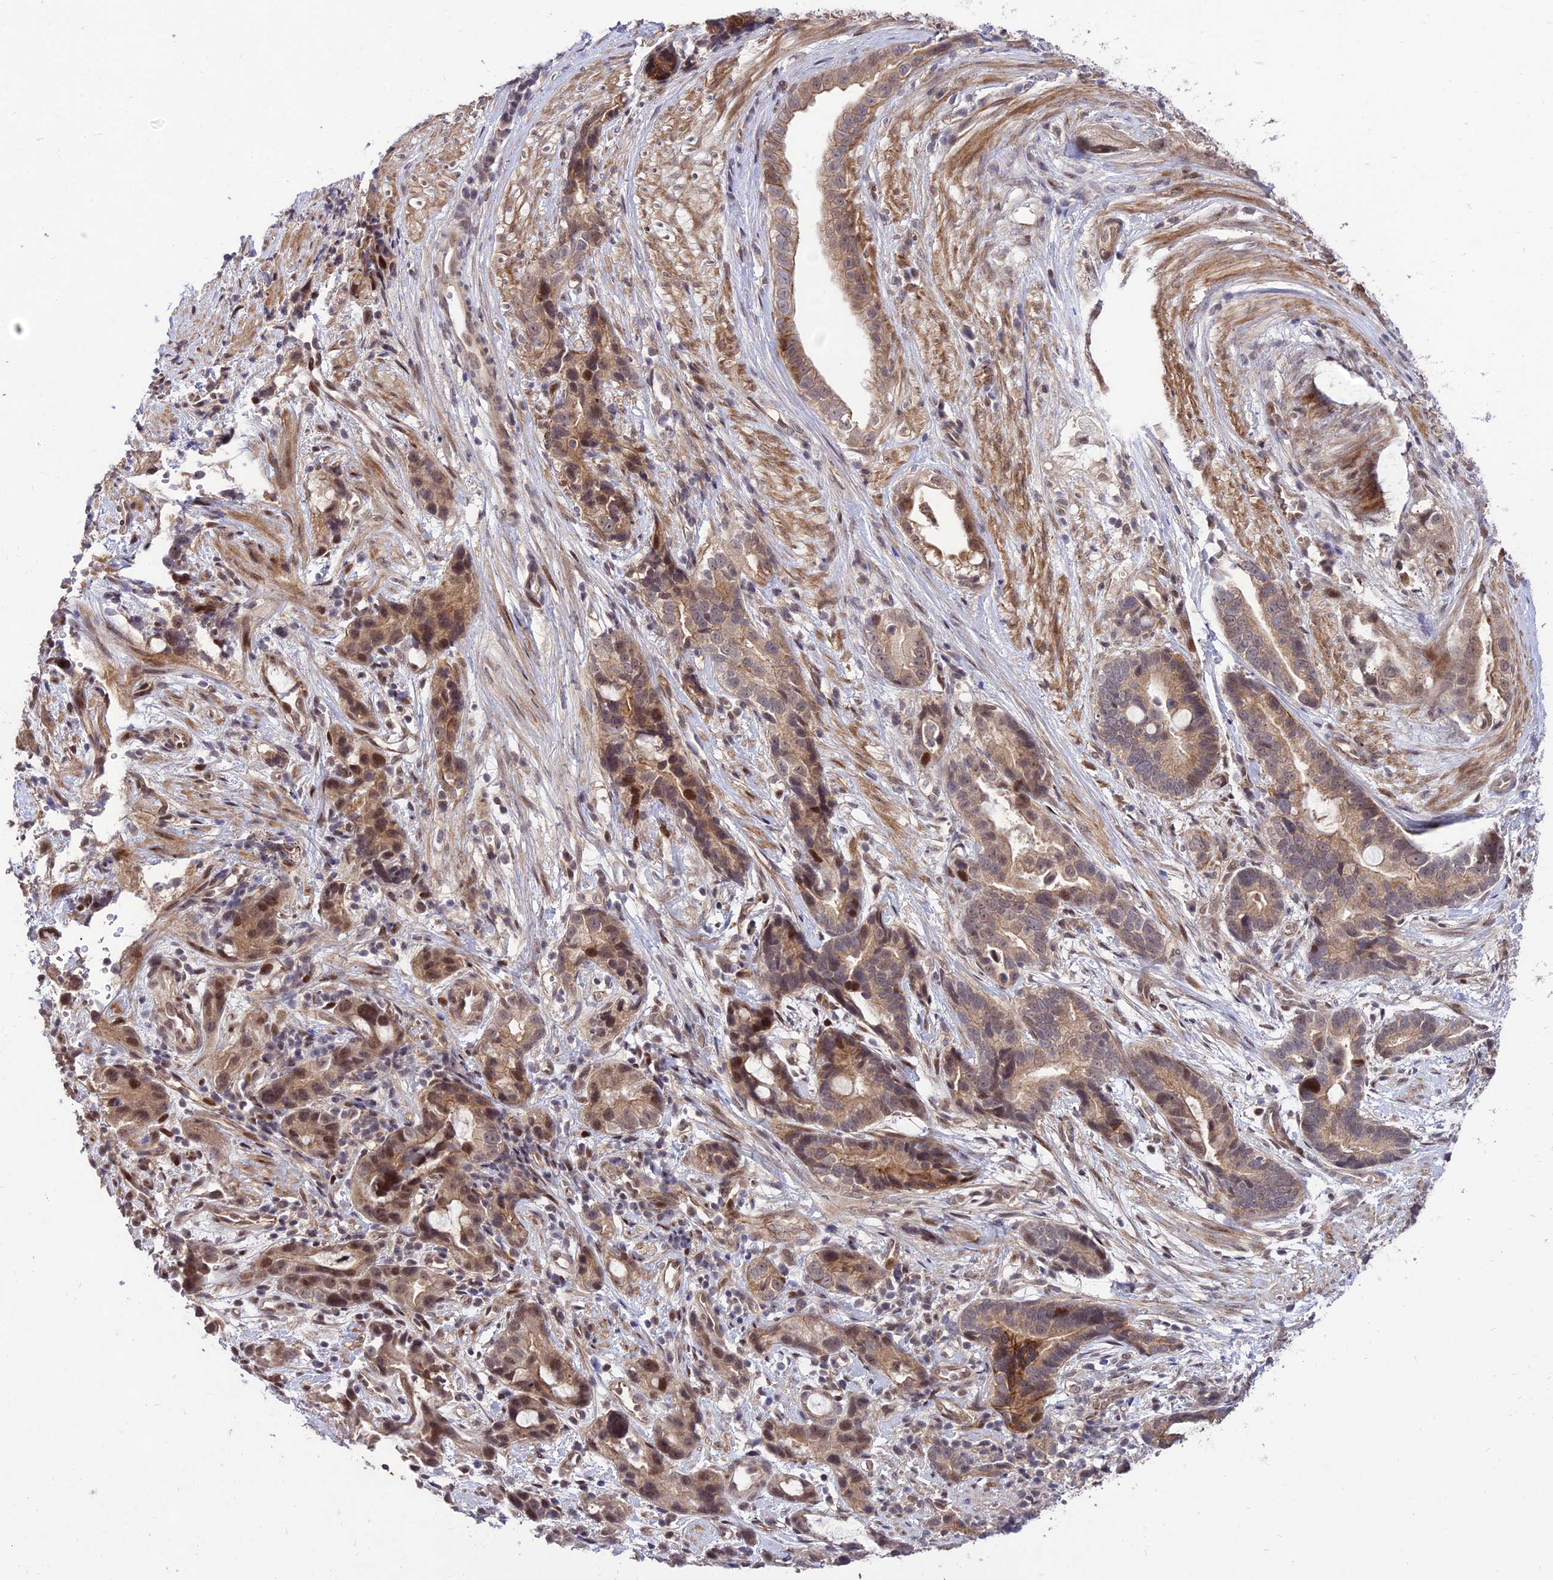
{"staining": {"intensity": "moderate", "quantity": ">75%", "location": "cytoplasmic/membranous,nuclear"}, "tissue": "stomach cancer", "cell_type": "Tumor cells", "image_type": "cancer", "snomed": [{"axis": "morphology", "description": "Adenocarcinoma, NOS"}, {"axis": "topography", "description": "Stomach"}], "caption": "A high-resolution micrograph shows IHC staining of stomach cancer, which demonstrates moderate cytoplasmic/membranous and nuclear expression in approximately >75% of tumor cells.", "gene": "ZNF85", "patient": {"sex": "male", "age": 55}}